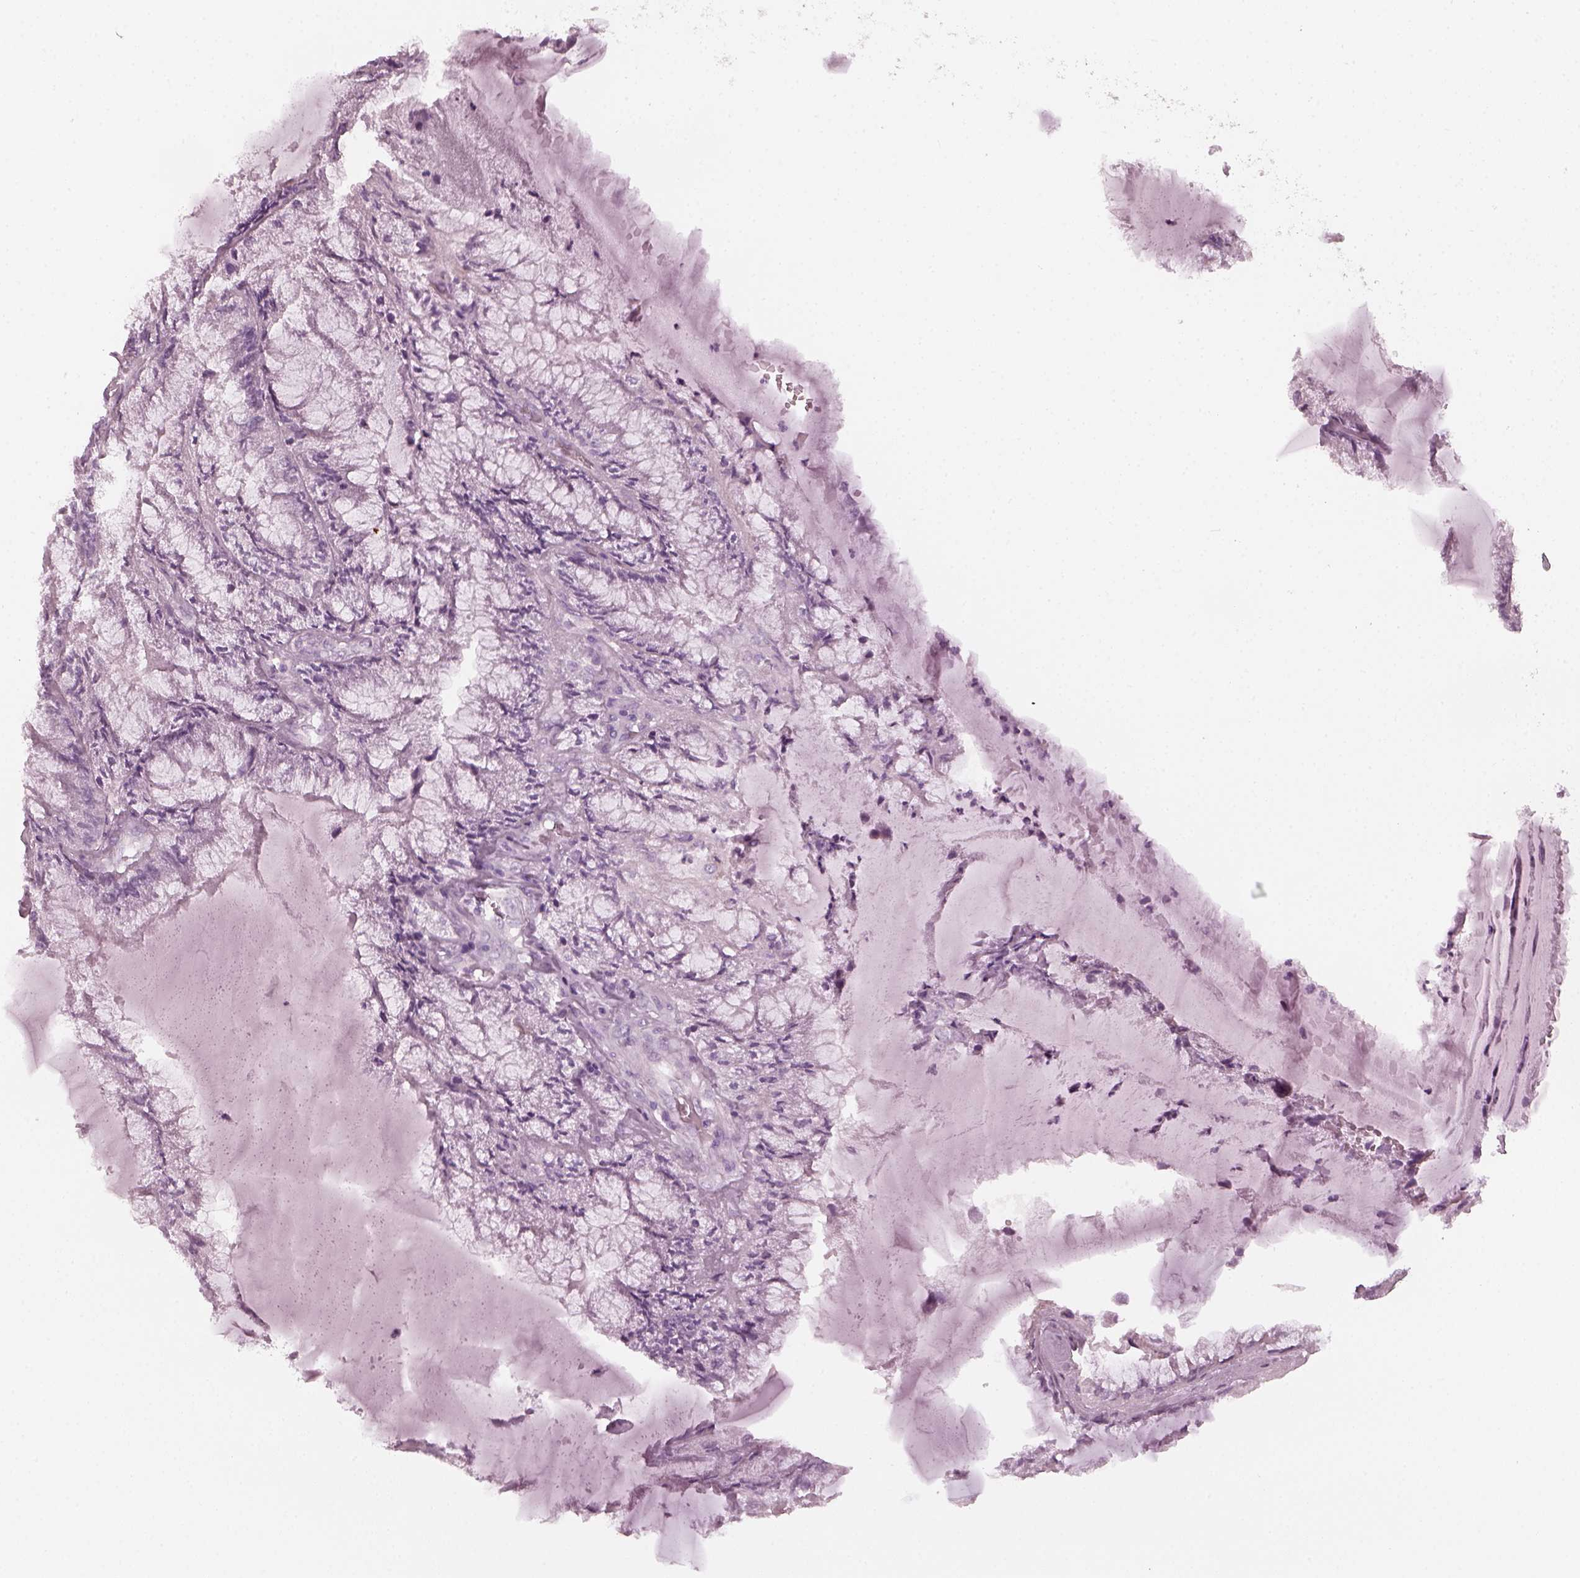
{"staining": {"intensity": "negative", "quantity": "none", "location": "none"}, "tissue": "endometrial cancer", "cell_type": "Tumor cells", "image_type": "cancer", "snomed": [{"axis": "morphology", "description": "Carcinoma, NOS"}, {"axis": "topography", "description": "Endometrium"}], "caption": "DAB immunohistochemical staining of endometrial cancer displays no significant expression in tumor cells.", "gene": "CRYBA2", "patient": {"sex": "female", "age": 62}}